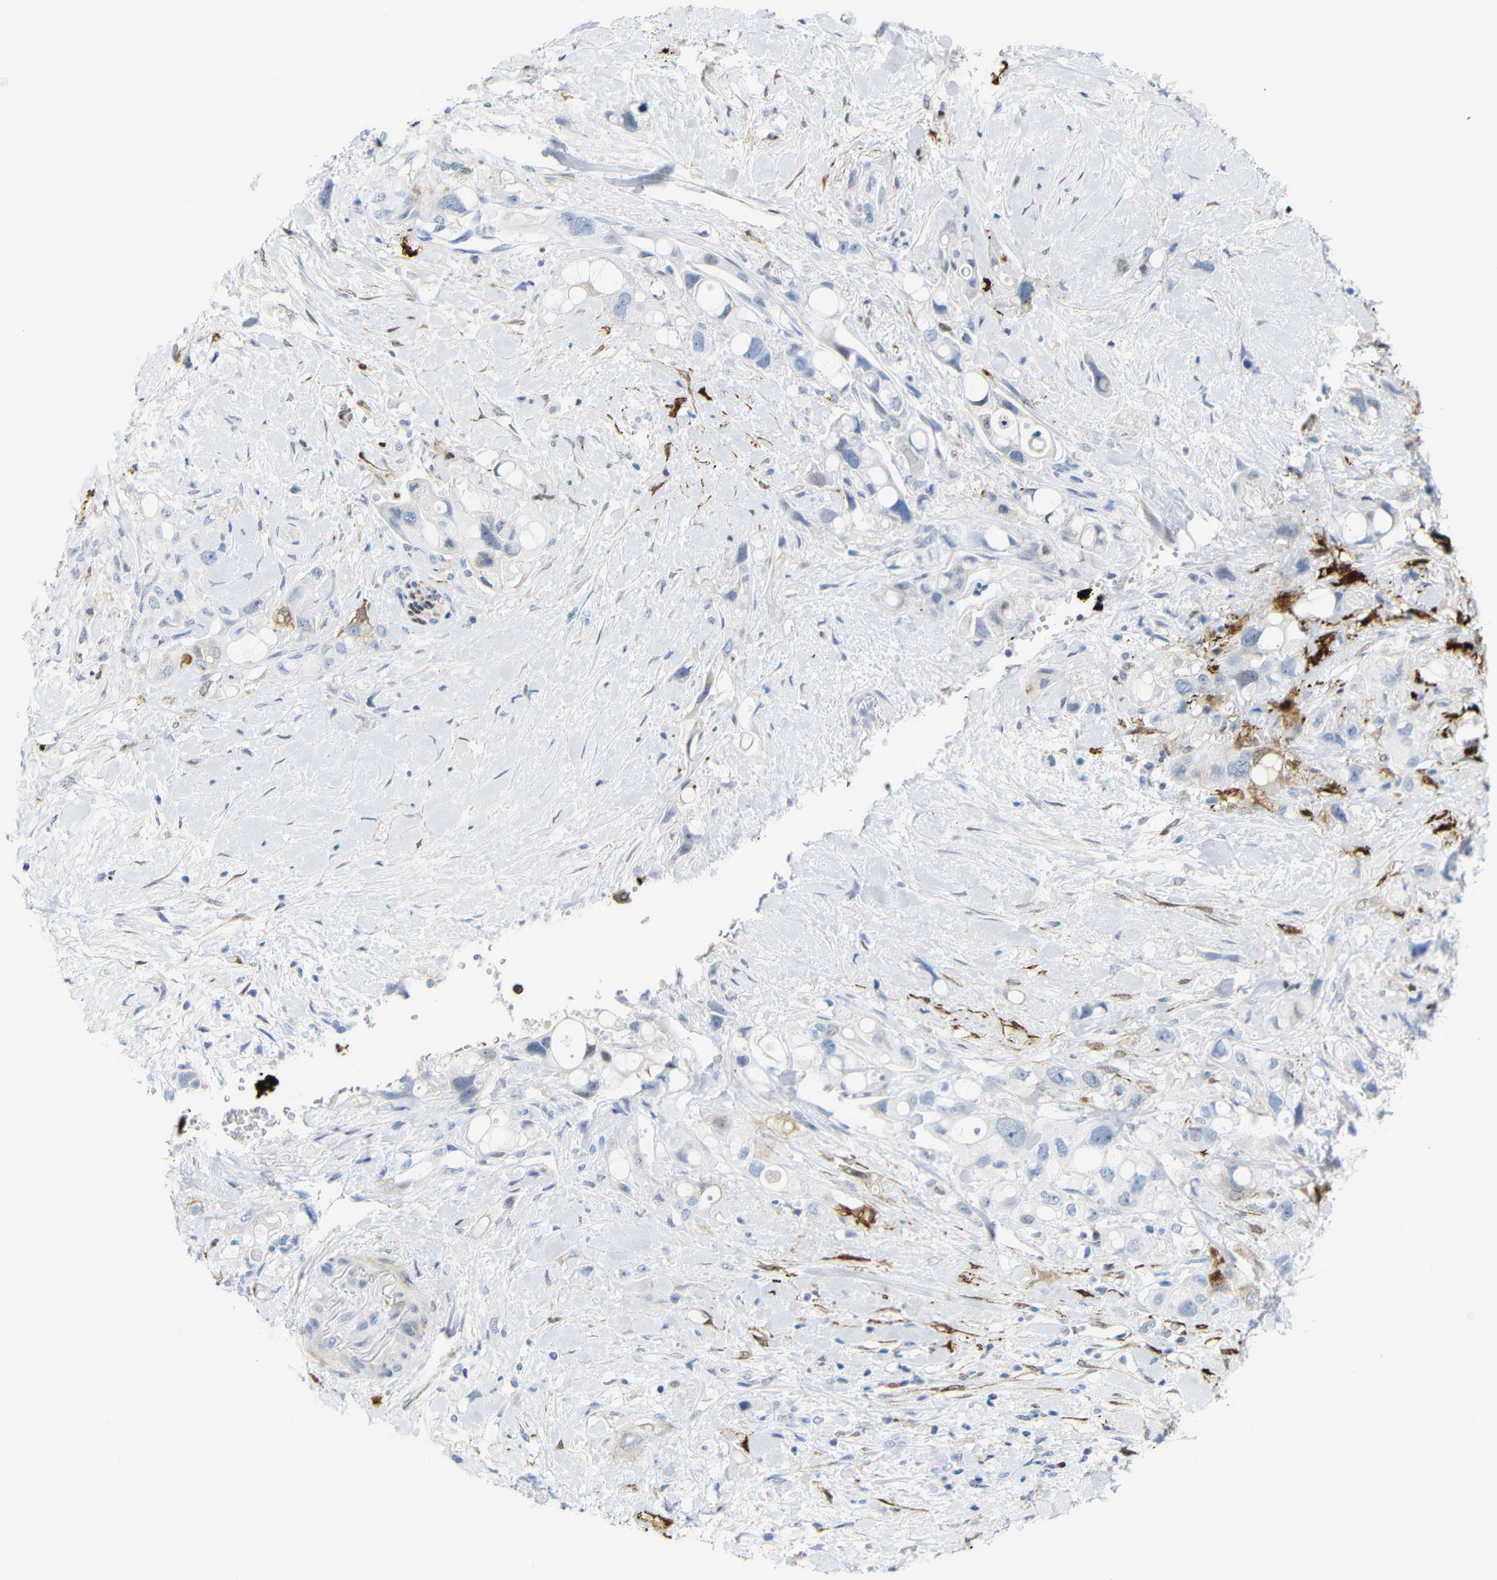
{"staining": {"intensity": "negative", "quantity": "none", "location": "none"}, "tissue": "pancreatic cancer", "cell_type": "Tumor cells", "image_type": "cancer", "snomed": [{"axis": "morphology", "description": "Adenocarcinoma, NOS"}, {"axis": "topography", "description": "Pancreas"}], "caption": "DAB (3,3'-diaminobenzidine) immunohistochemical staining of pancreatic cancer (adenocarcinoma) displays no significant expression in tumor cells.", "gene": "MT1A", "patient": {"sex": "female", "age": 56}}